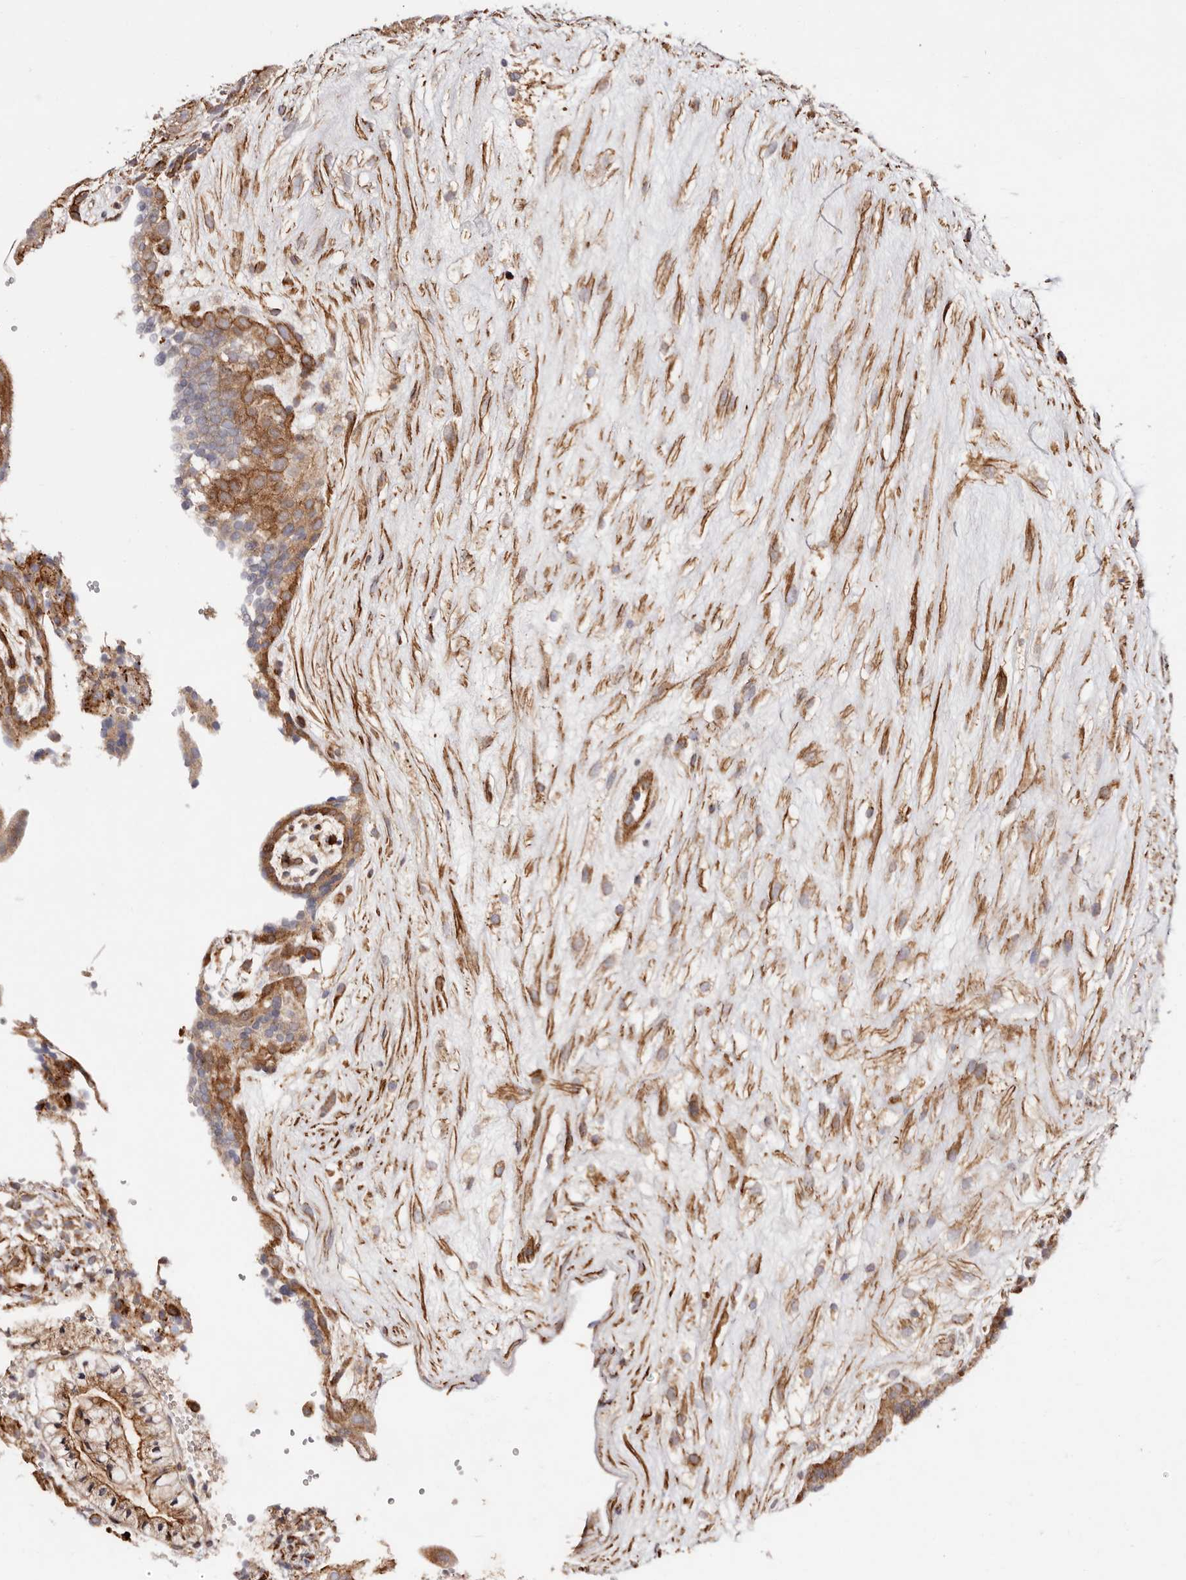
{"staining": {"intensity": "strong", "quantity": ">75%", "location": "cytoplasmic/membranous"}, "tissue": "placenta", "cell_type": "Decidual cells", "image_type": "normal", "snomed": [{"axis": "morphology", "description": "Normal tissue, NOS"}, {"axis": "topography", "description": "Placenta"}], "caption": "A high amount of strong cytoplasmic/membranous staining is seen in approximately >75% of decidual cells in unremarkable placenta.", "gene": "PTPN22", "patient": {"sex": "female", "age": 18}}